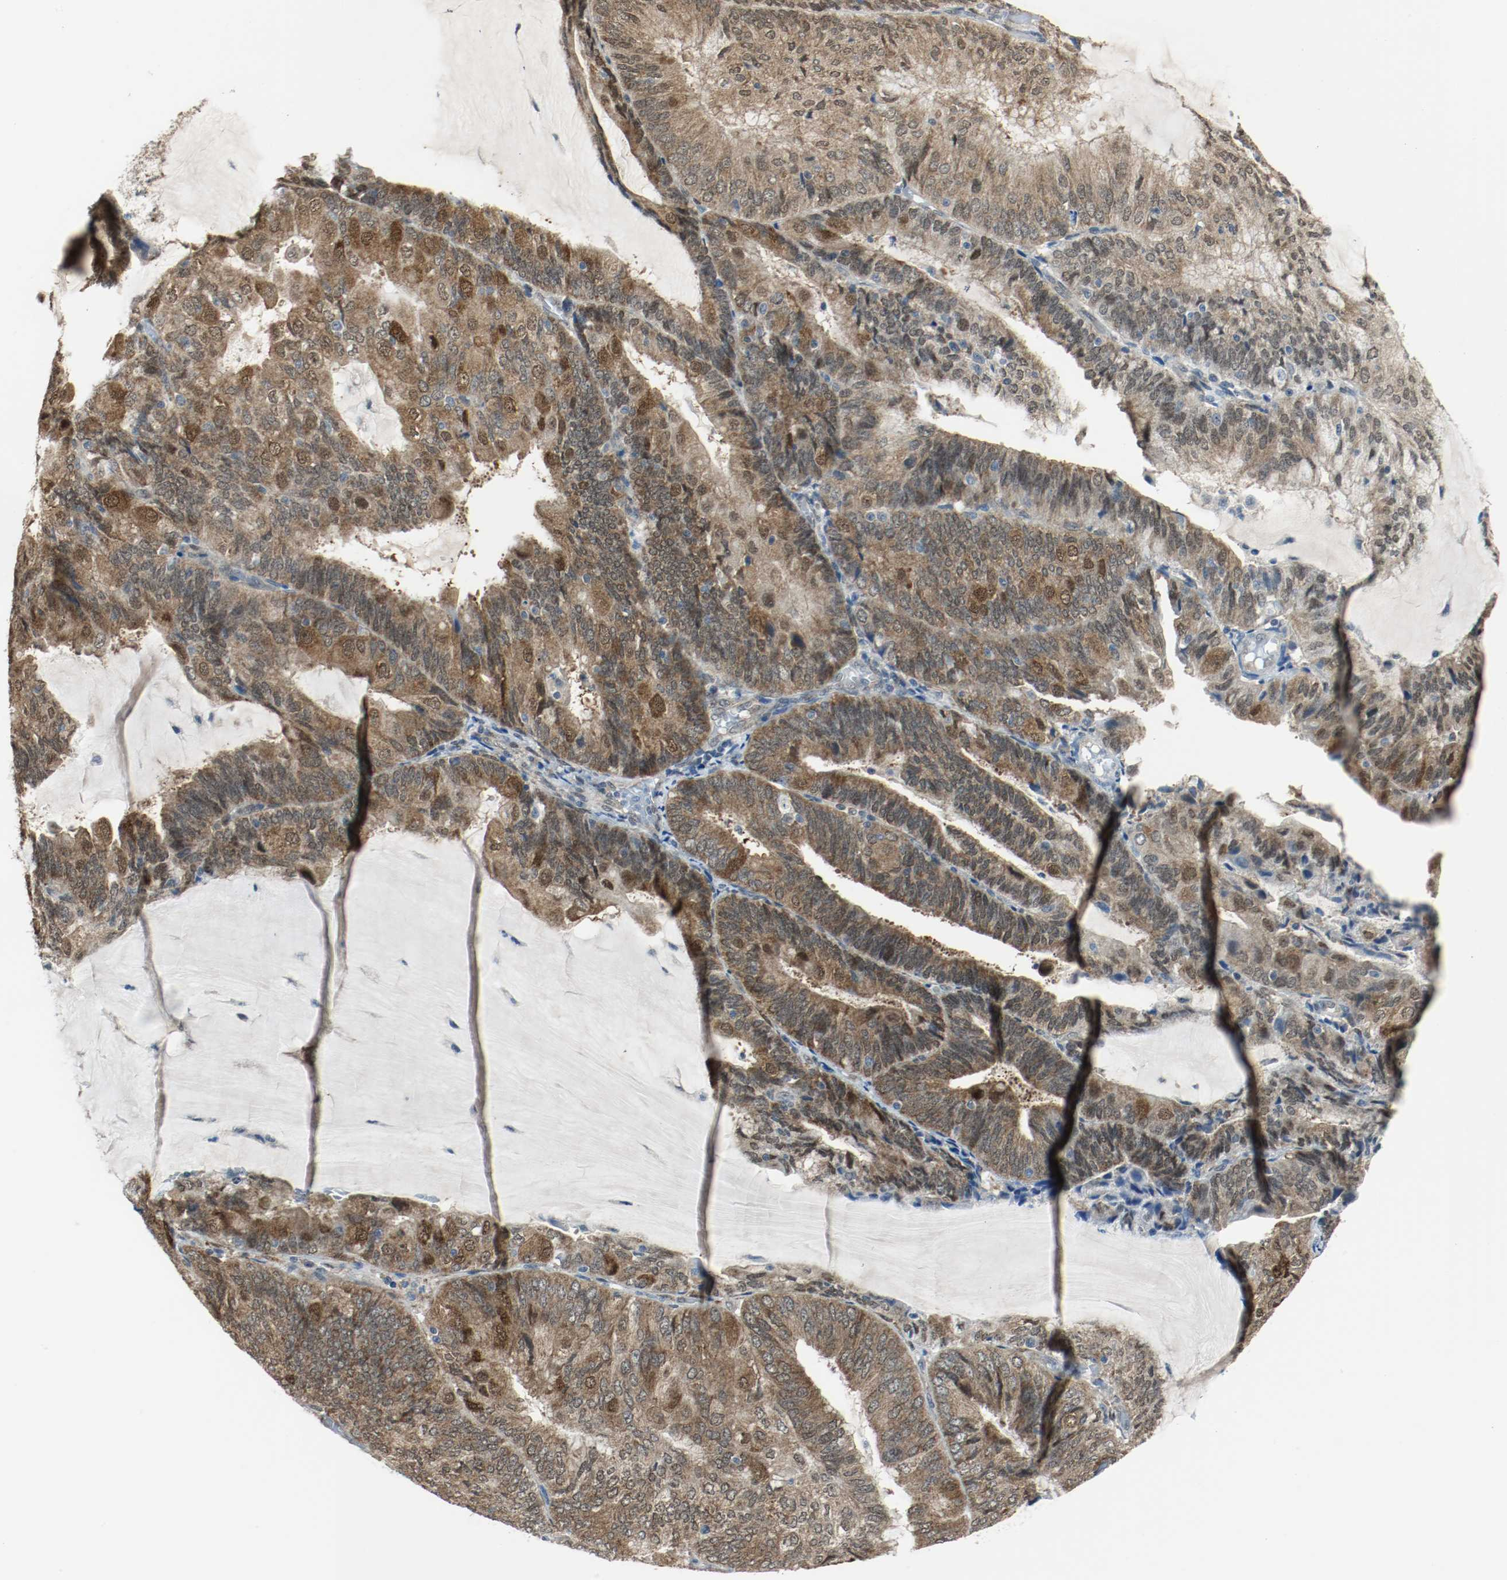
{"staining": {"intensity": "strong", "quantity": ">75%", "location": "cytoplasmic/membranous,nuclear"}, "tissue": "endometrial cancer", "cell_type": "Tumor cells", "image_type": "cancer", "snomed": [{"axis": "morphology", "description": "Adenocarcinoma, NOS"}, {"axis": "topography", "description": "Endometrium"}], "caption": "The immunohistochemical stain highlights strong cytoplasmic/membranous and nuclear expression in tumor cells of endometrial cancer tissue. The staining was performed using DAB (3,3'-diaminobenzidine), with brown indicating positive protein expression. Nuclei are stained blue with hematoxylin.", "gene": "PPME1", "patient": {"sex": "female", "age": 81}}